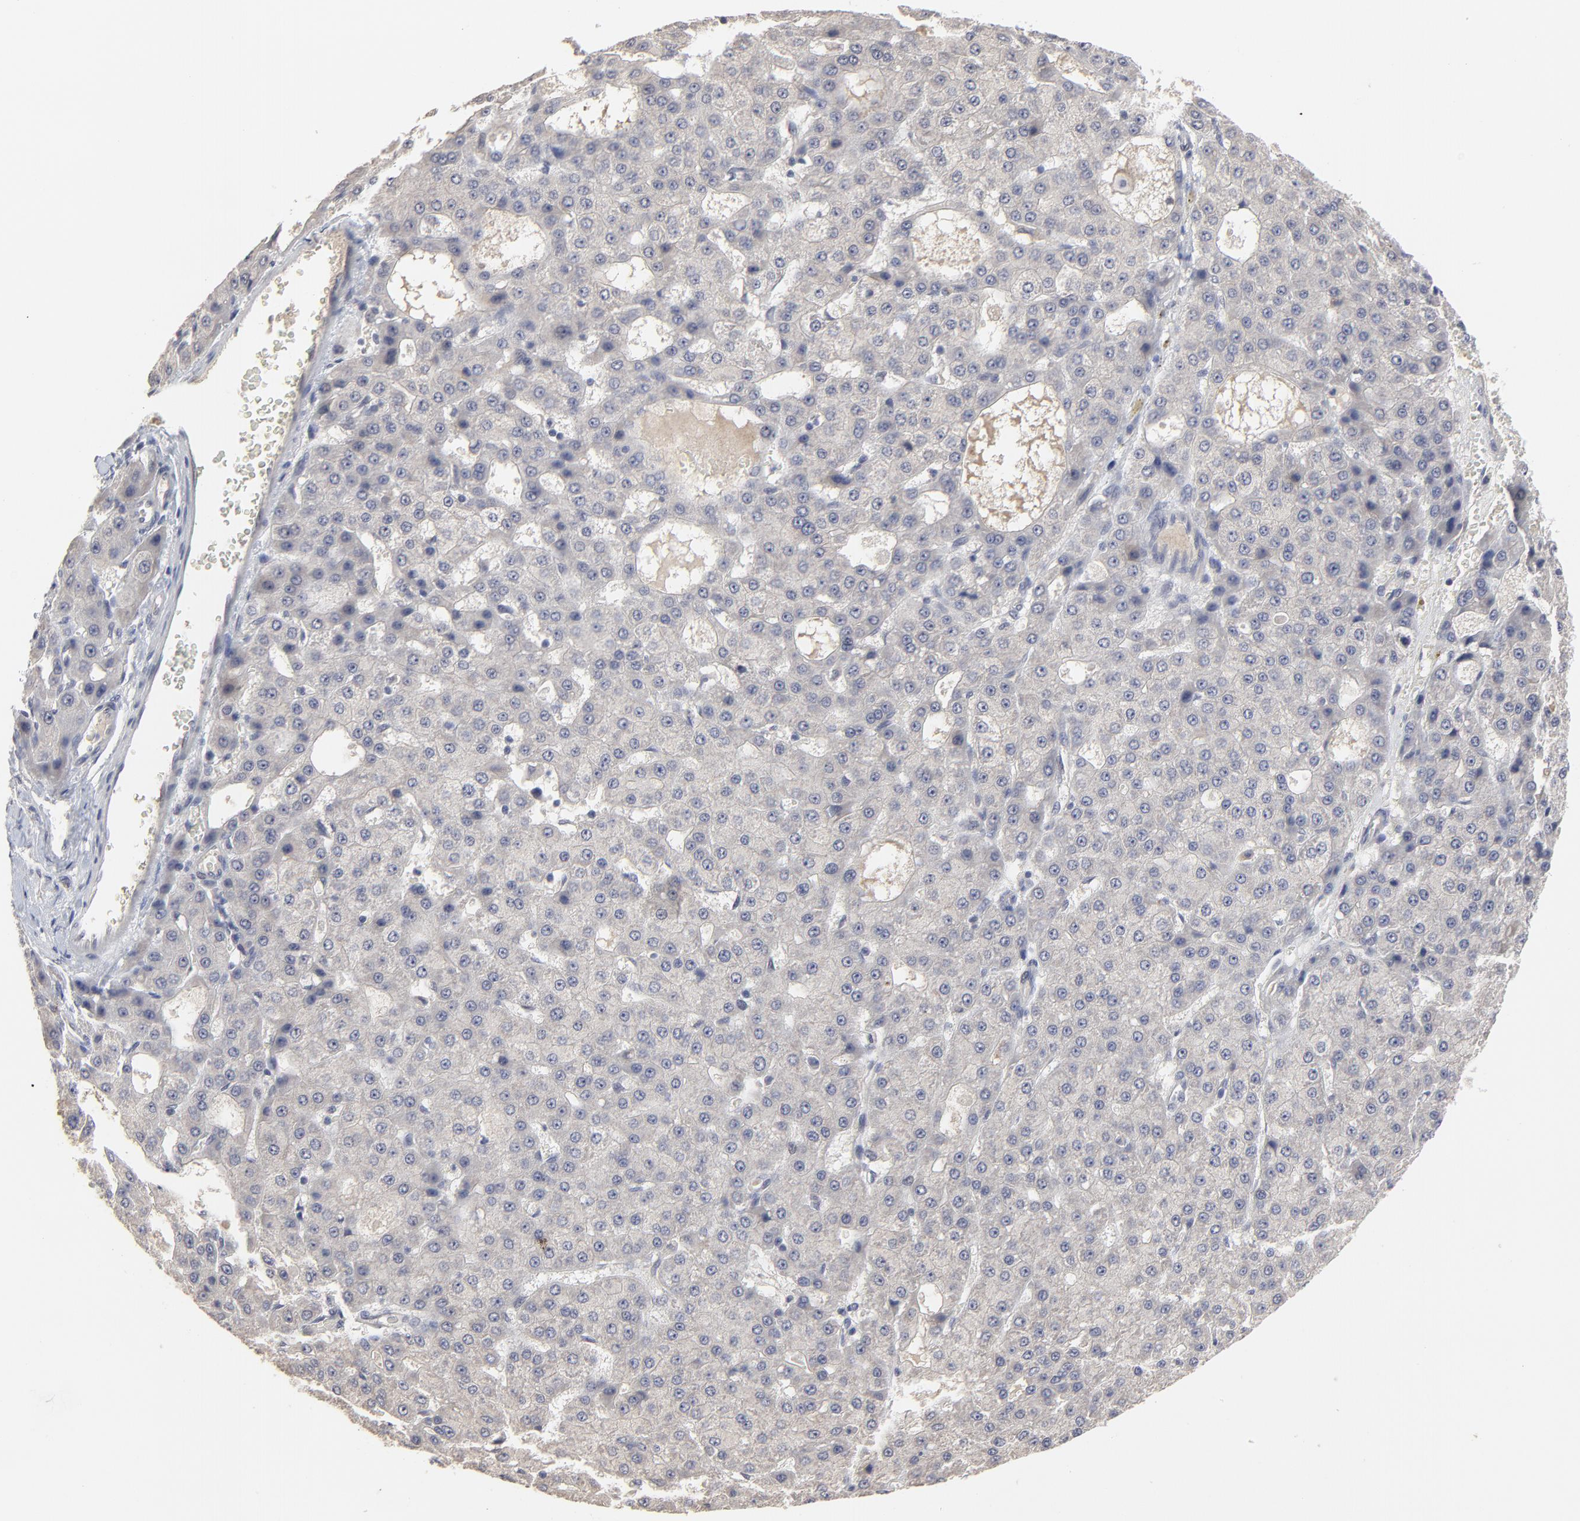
{"staining": {"intensity": "weak", "quantity": ">75%", "location": "cytoplasmic/membranous"}, "tissue": "liver cancer", "cell_type": "Tumor cells", "image_type": "cancer", "snomed": [{"axis": "morphology", "description": "Carcinoma, Hepatocellular, NOS"}, {"axis": "topography", "description": "Liver"}], "caption": "Protein expression analysis of human hepatocellular carcinoma (liver) reveals weak cytoplasmic/membranous expression in approximately >75% of tumor cells.", "gene": "FAM199X", "patient": {"sex": "male", "age": 47}}